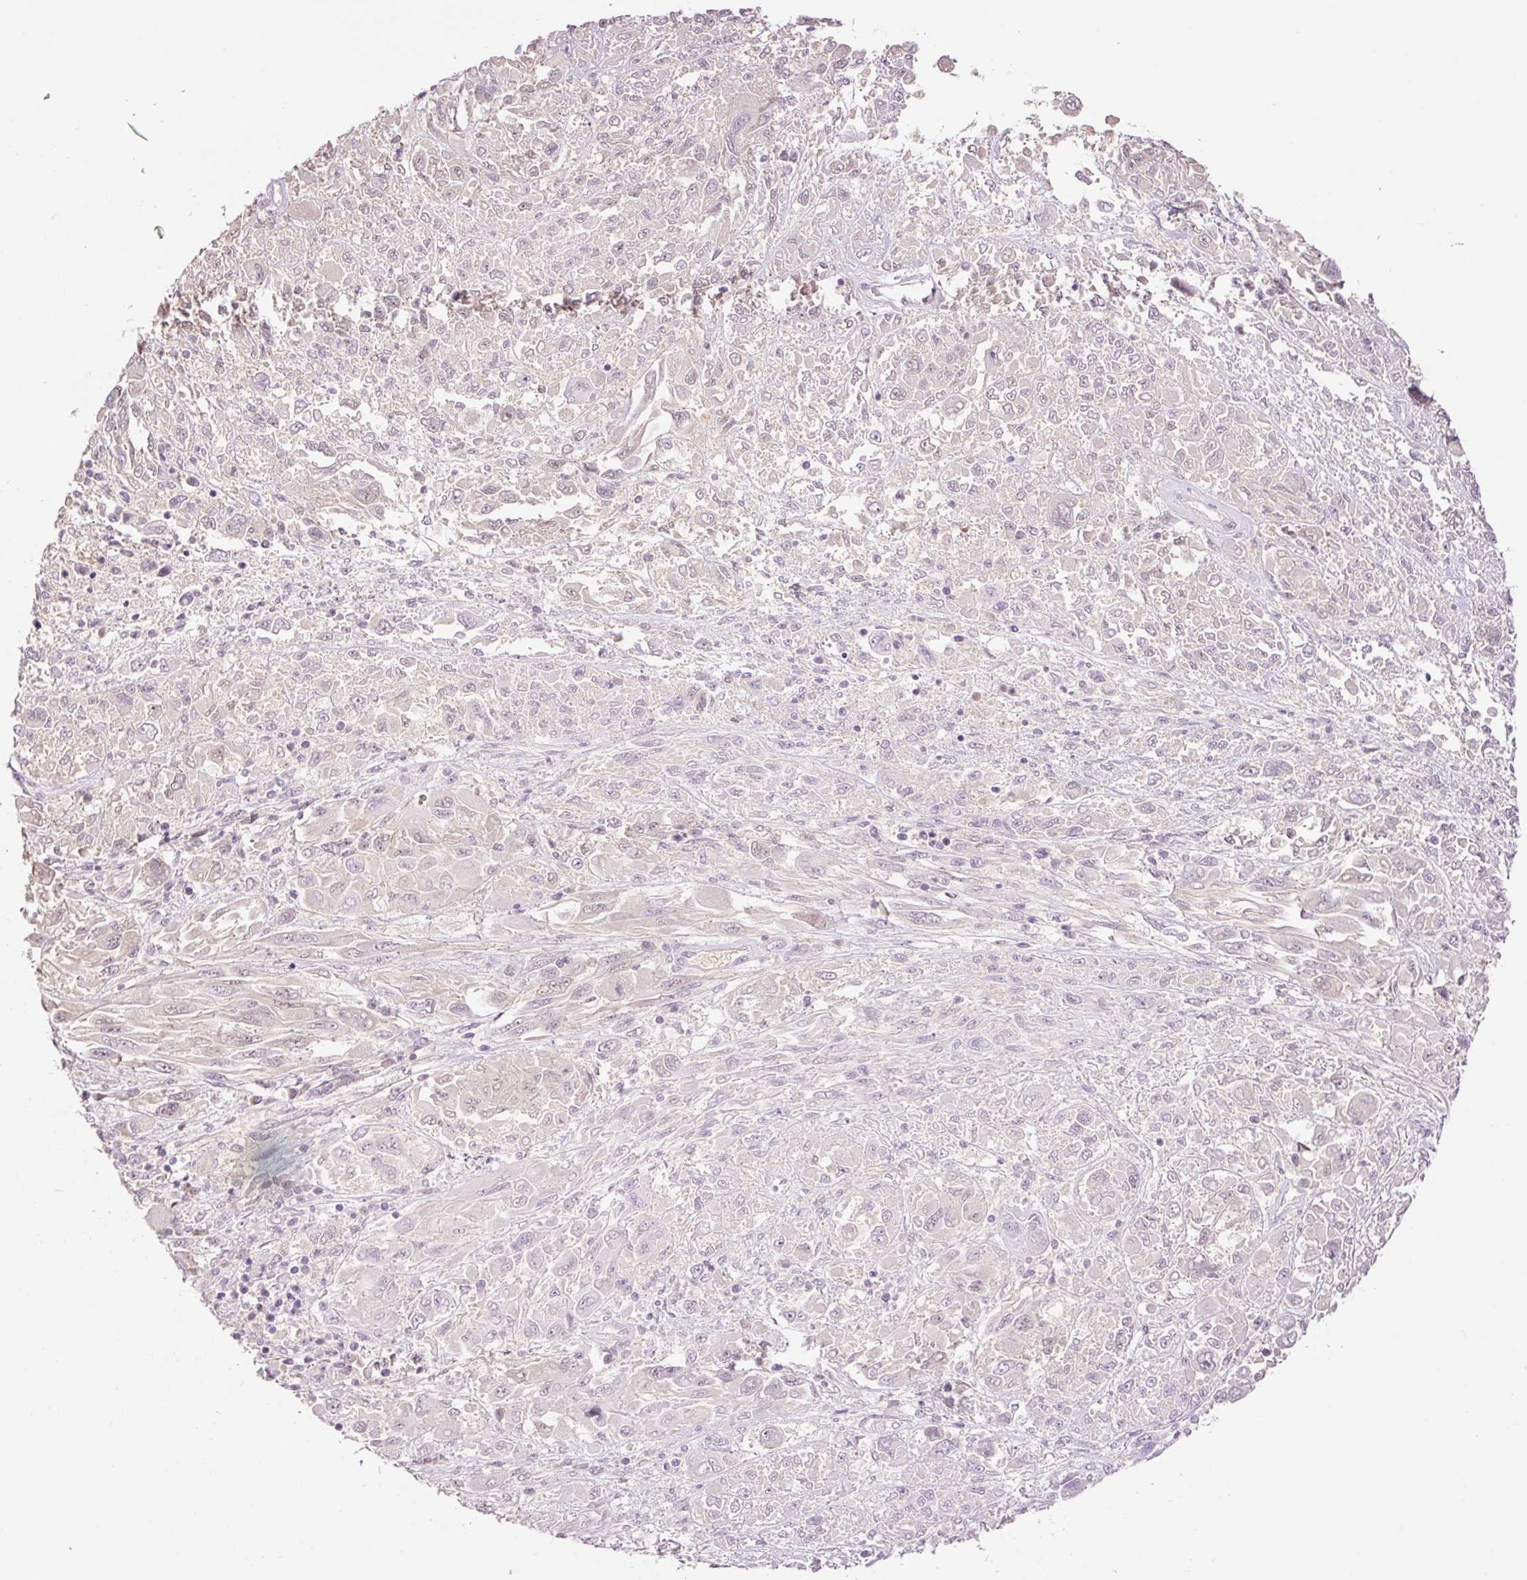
{"staining": {"intensity": "negative", "quantity": "none", "location": "none"}, "tissue": "melanoma", "cell_type": "Tumor cells", "image_type": "cancer", "snomed": [{"axis": "morphology", "description": "Malignant melanoma, NOS"}, {"axis": "topography", "description": "Skin"}], "caption": "Image shows no protein positivity in tumor cells of melanoma tissue.", "gene": "LY6G6D", "patient": {"sex": "female", "age": 91}}